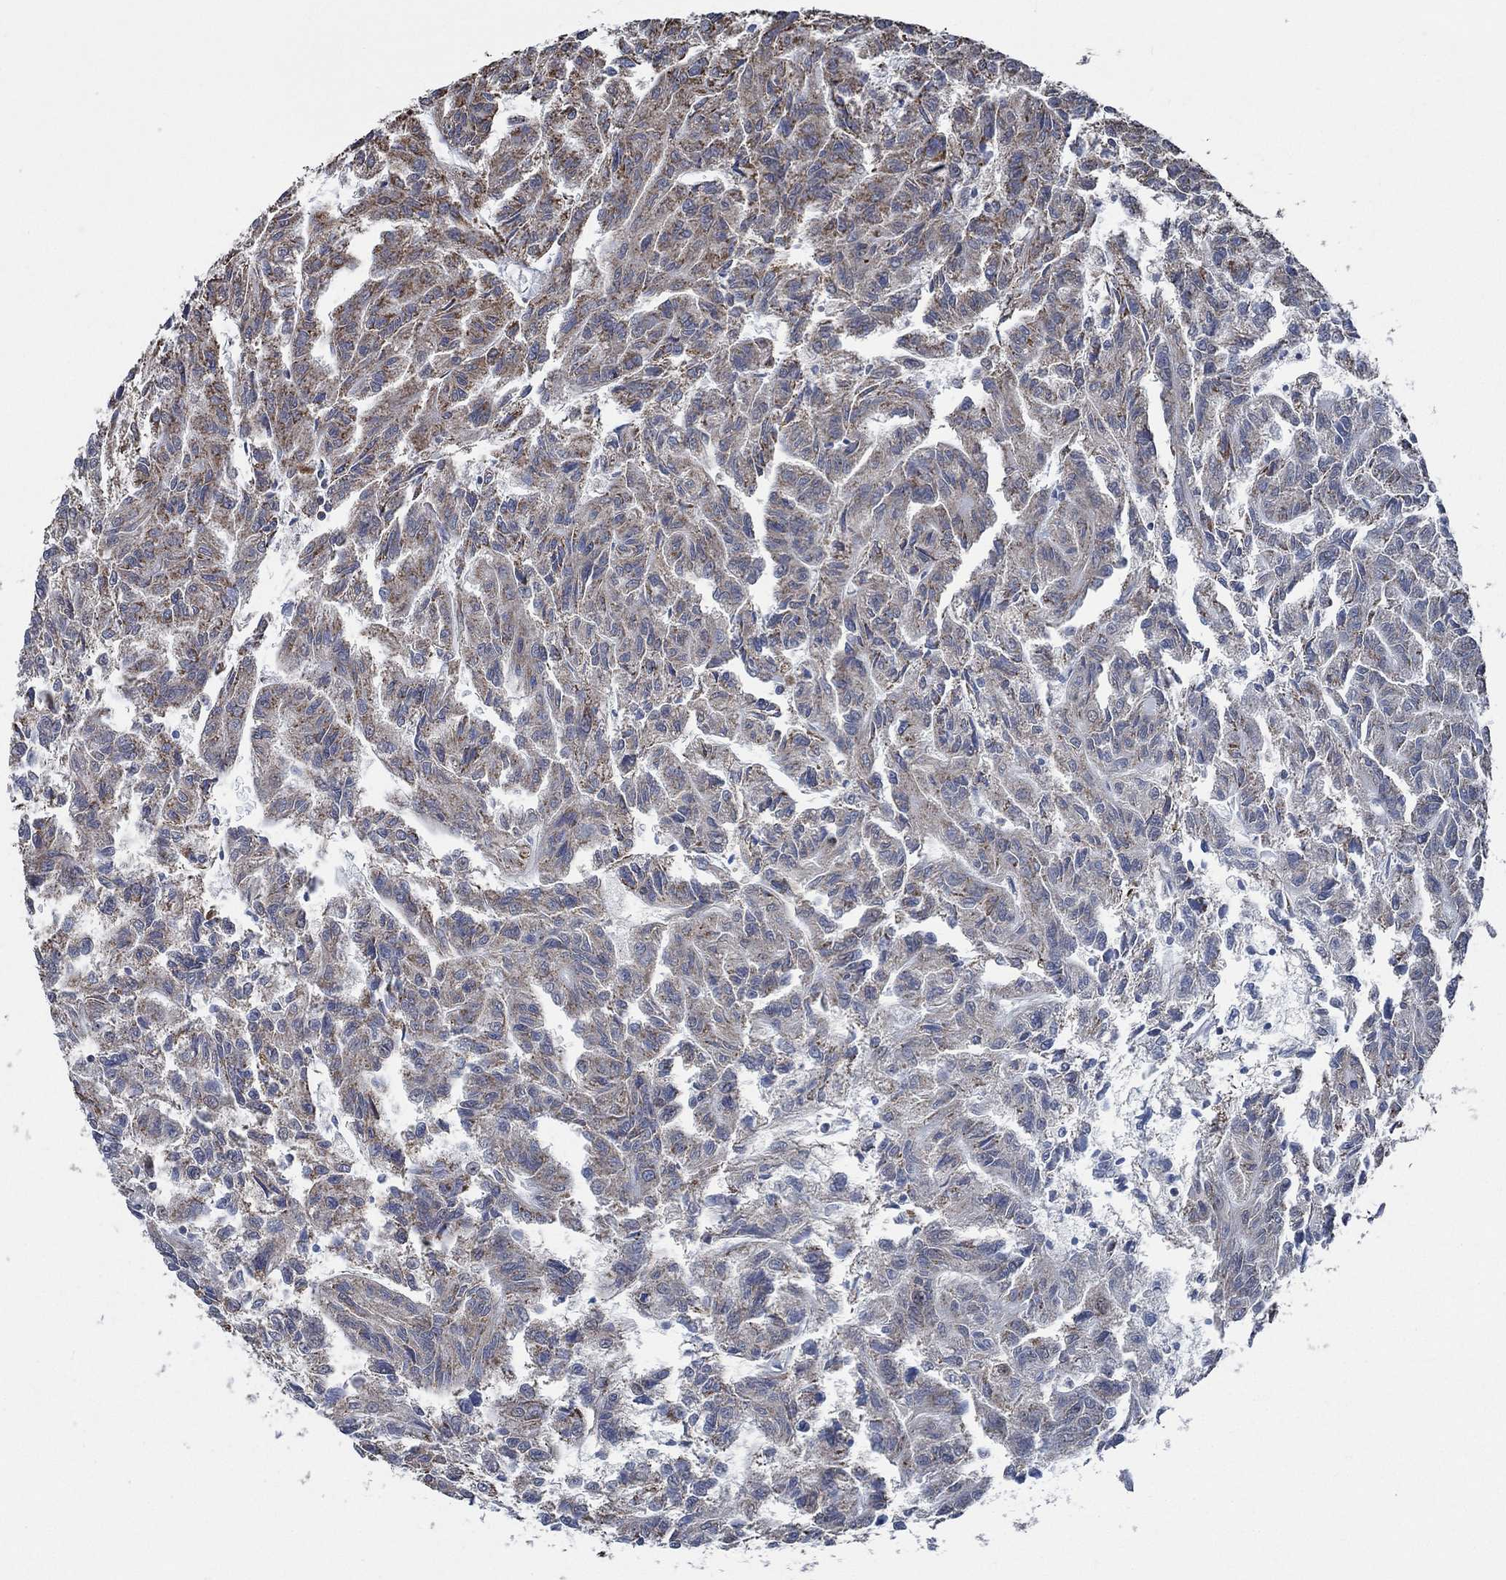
{"staining": {"intensity": "weak", "quantity": ">75%", "location": "cytoplasmic/membranous"}, "tissue": "renal cancer", "cell_type": "Tumor cells", "image_type": "cancer", "snomed": [{"axis": "morphology", "description": "Adenocarcinoma, NOS"}, {"axis": "topography", "description": "Kidney"}], "caption": "A micrograph of renal adenocarcinoma stained for a protein reveals weak cytoplasmic/membranous brown staining in tumor cells. The protein of interest is stained brown, and the nuclei are stained in blue (DAB IHC with brightfield microscopy, high magnification).", "gene": "STXBP6", "patient": {"sex": "male", "age": 79}}